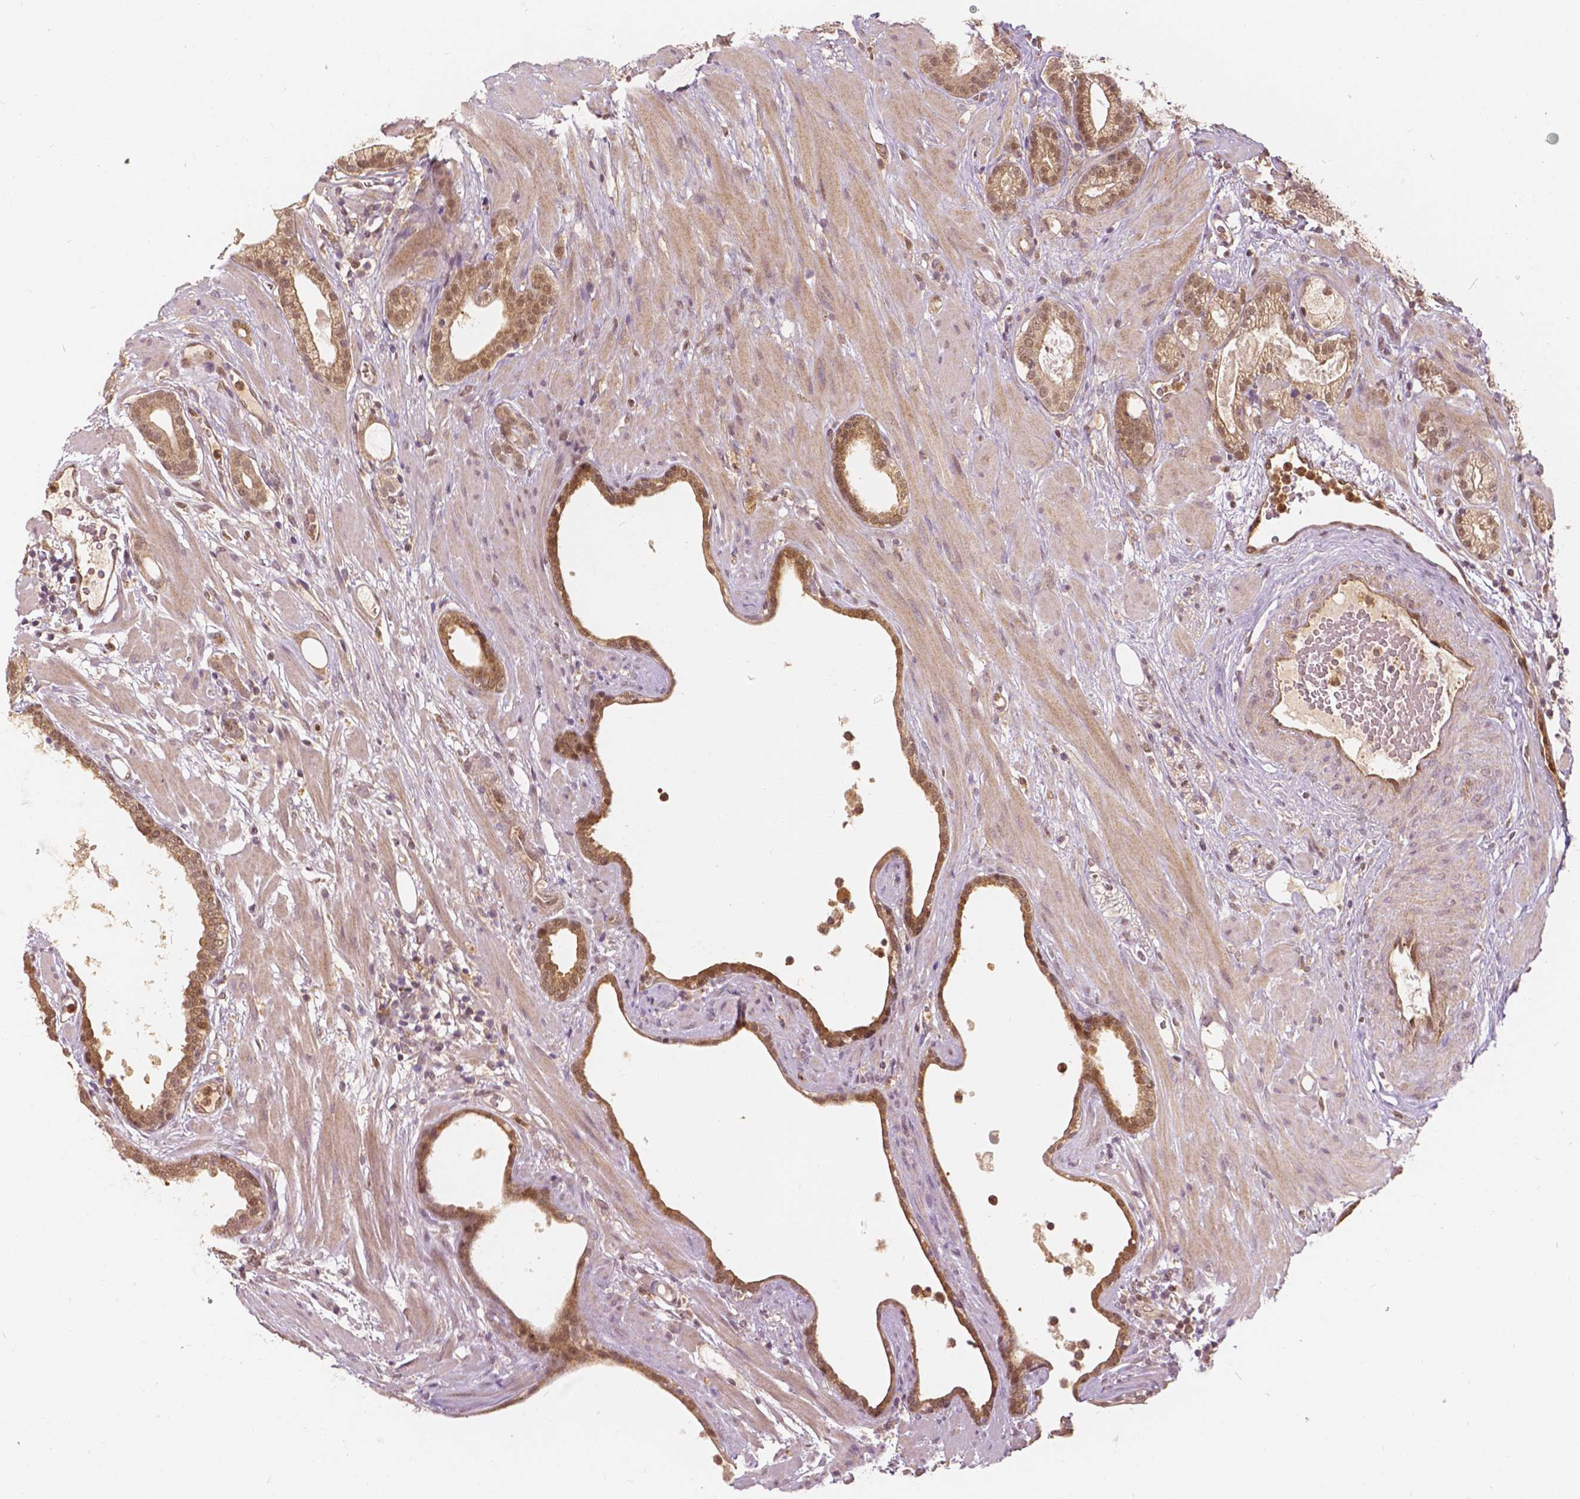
{"staining": {"intensity": "moderate", "quantity": ">75%", "location": "cytoplasmic/membranous,nuclear"}, "tissue": "prostate cancer", "cell_type": "Tumor cells", "image_type": "cancer", "snomed": [{"axis": "morphology", "description": "Adenocarcinoma, Low grade"}, {"axis": "topography", "description": "Prostate"}], "caption": "Protein staining of prostate low-grade adenocarcinoma tissue reveals moderate cytoplasmic/membranous and nuclear expression in about >75% of tumor cells.", "gene": "NAPRT", "patient": {"sex": "male", "age": 57}}